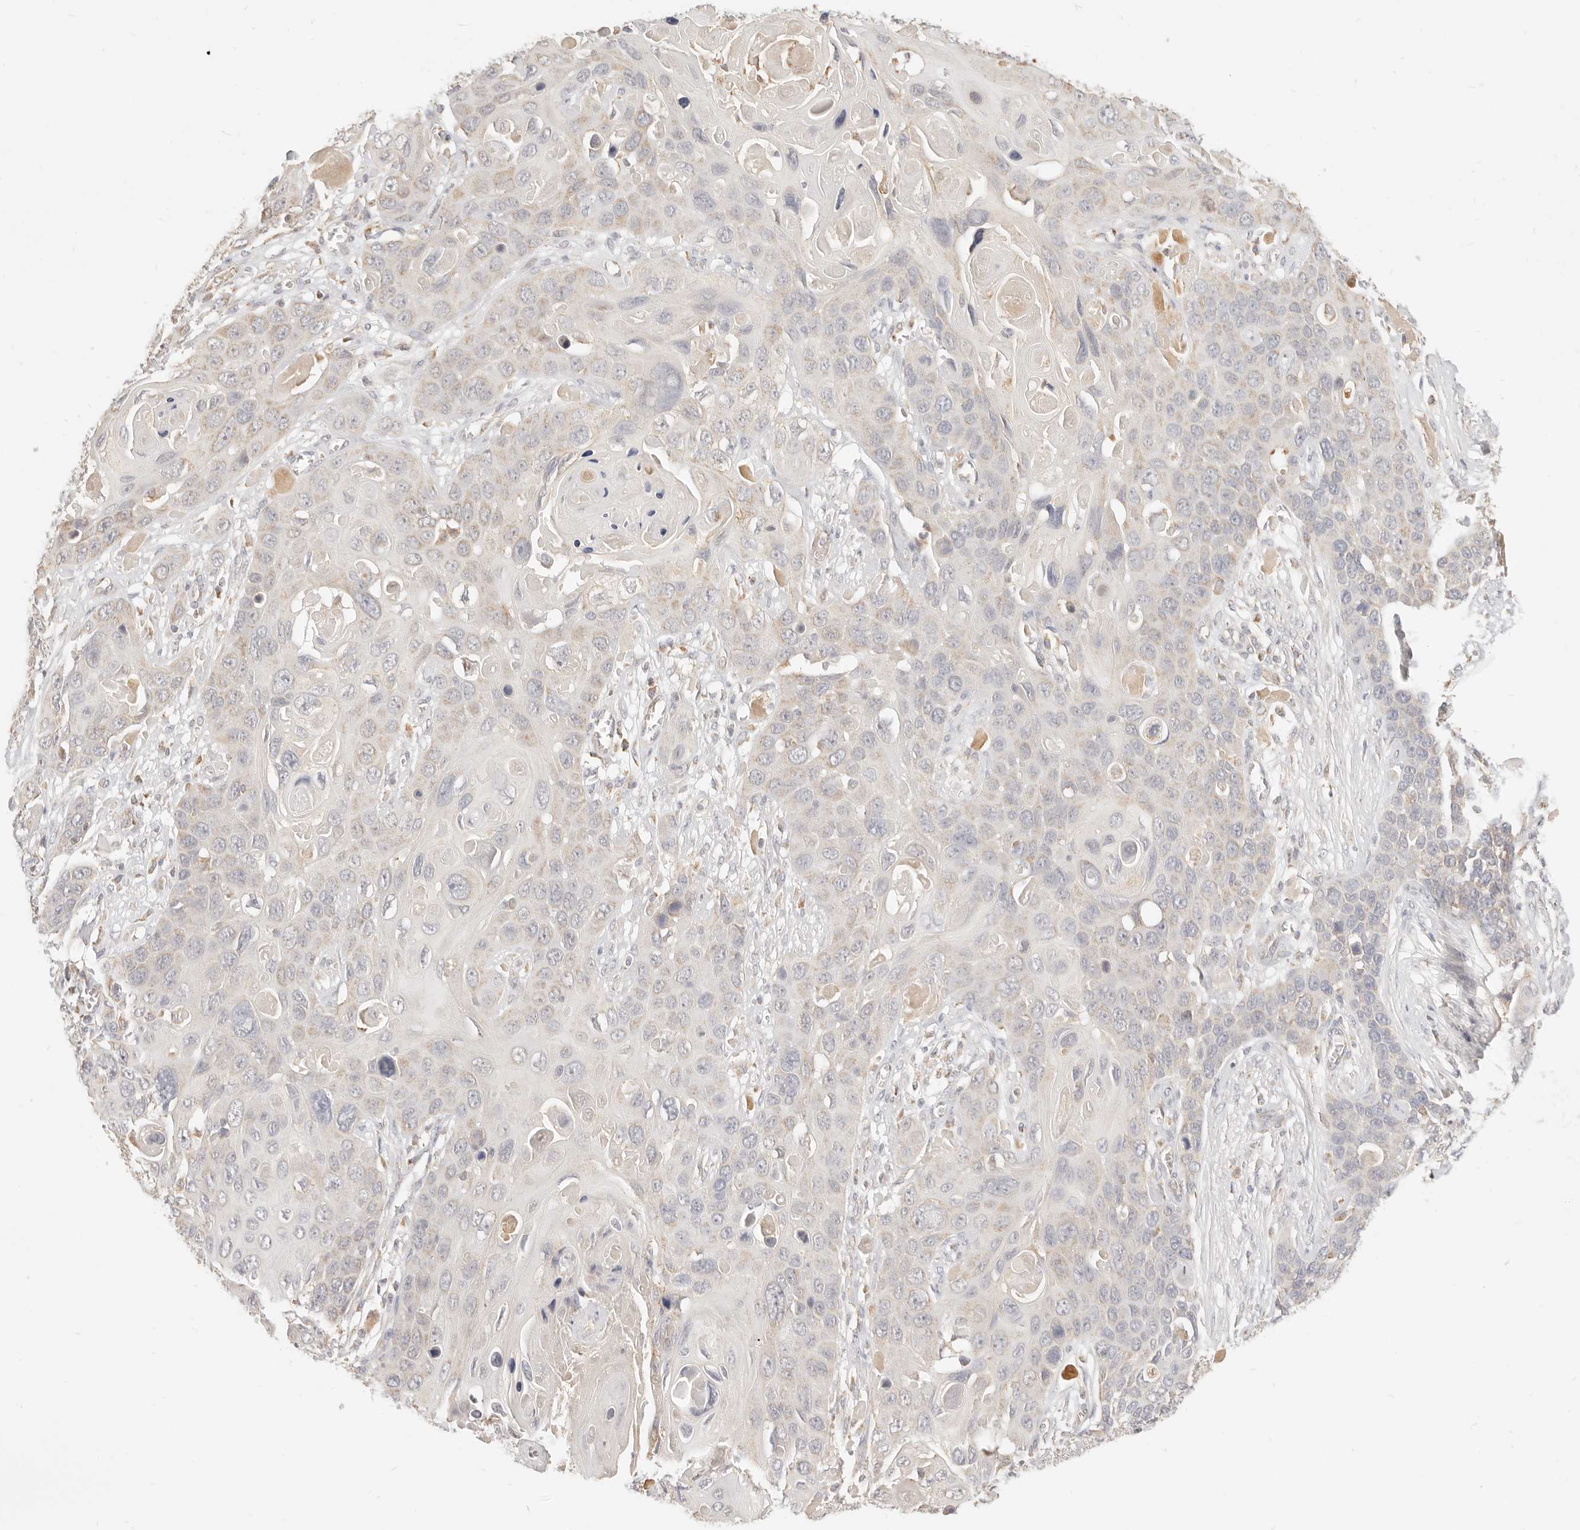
{"staining": {"intensity": "weak", "quantity": "<25%", "location": "cytoplasmic/membranous"}, "tissue": "skin cancer", "cell_type": "Tumor cells", "image_type": "cancer", "snomed": [{"axis": "morphology", "description": "Squamous cell carcinoma, NOS"}, {"axis": "topography", "description": "Skin"}], "caption": "Immunohistochemistry of human squamous cell carcinoma (skin) displays no positivity in tumor cells.", "gene": "CPLANE2", "patient": {"sex": "male", "age": 55}}